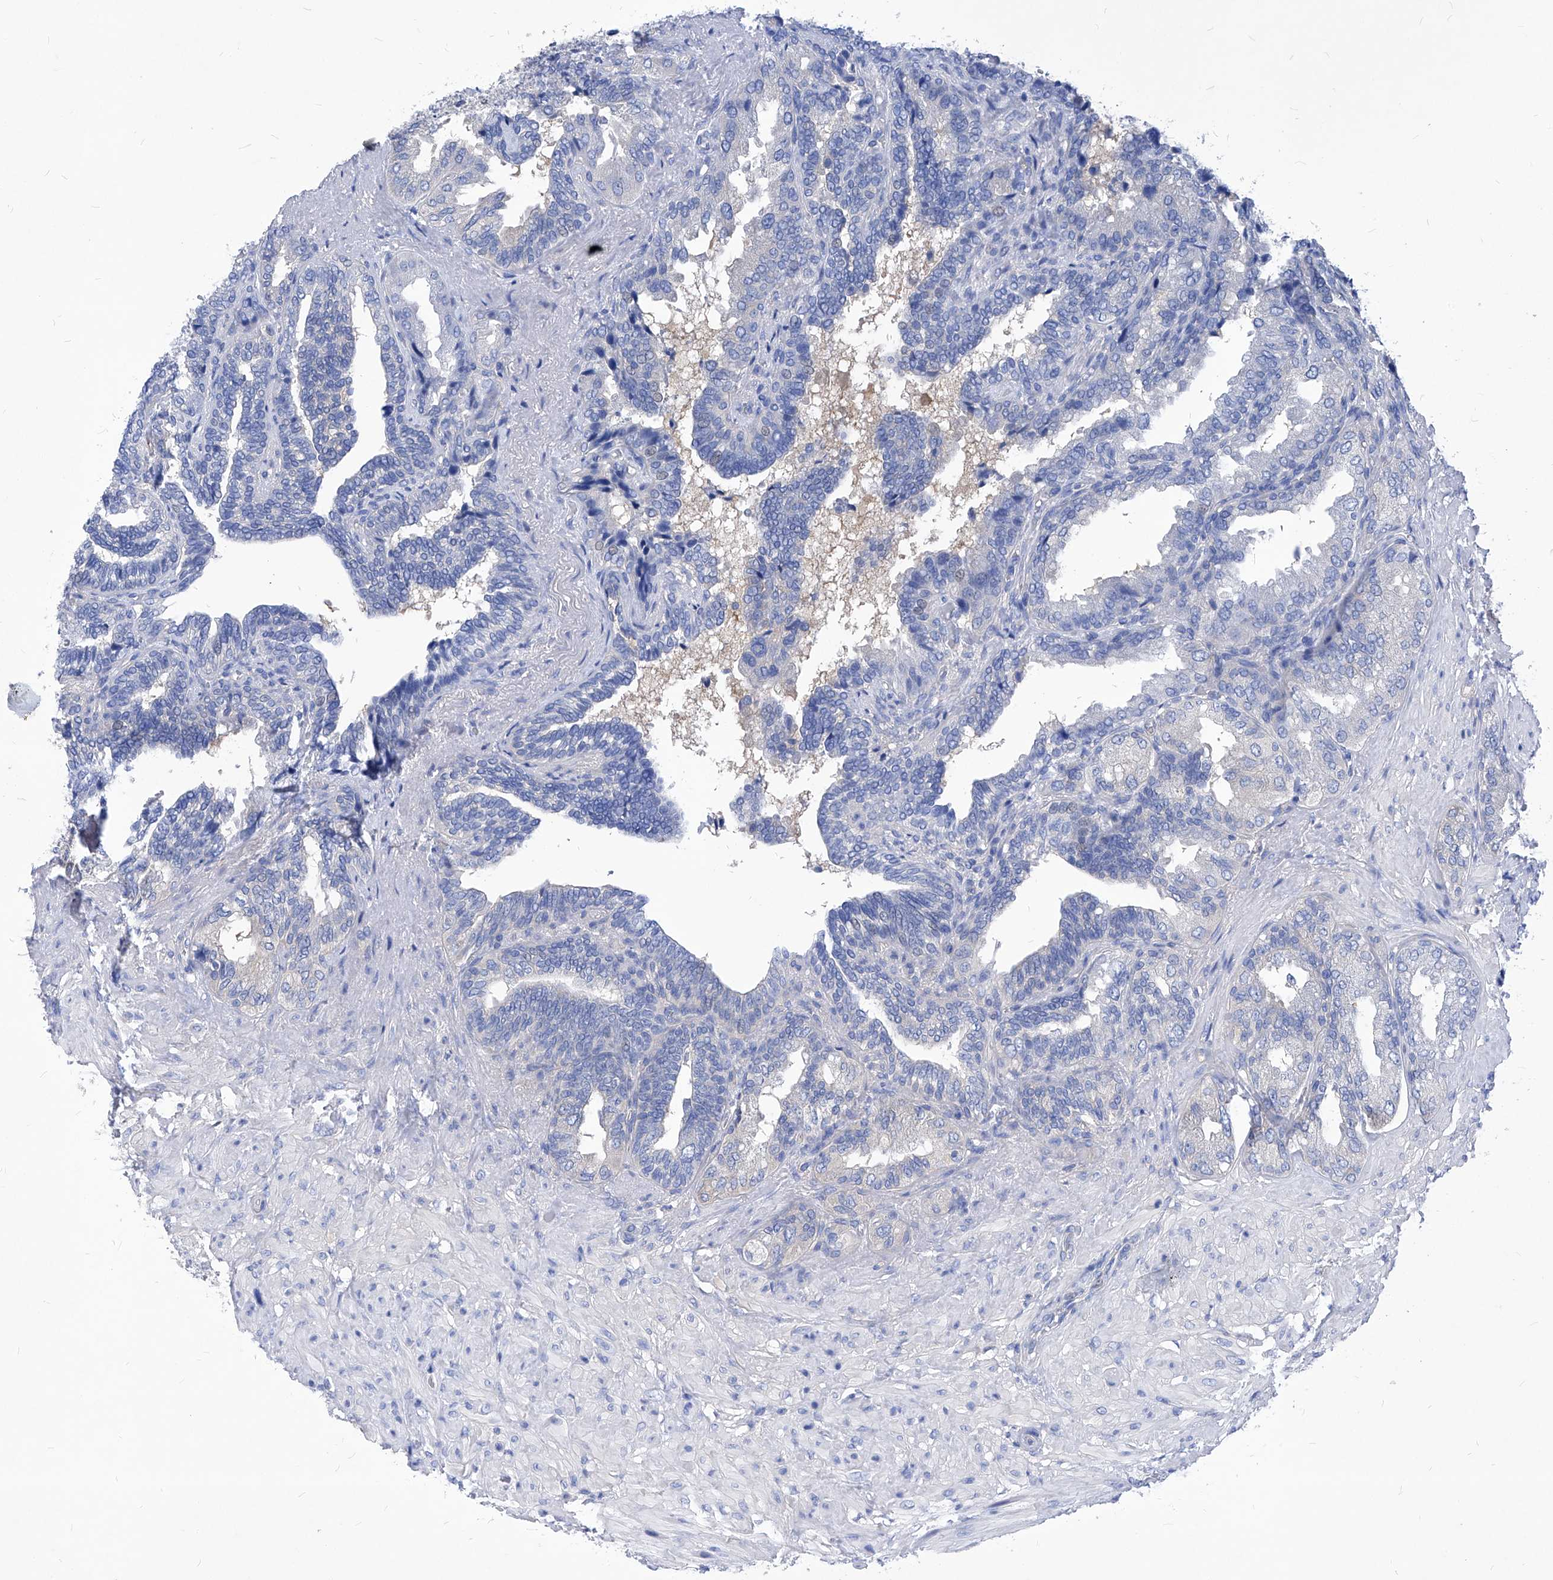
{"staining": {"intensity": "negative", "quantity": "none", "location": "none"}, "tissue": "seminal vesicle", "cell_type": "Glandular cells", "image_type": "normal", "snomed": [{"axis": "morphology", "description": "Normal tissue, NOS"}, {"axis": "topography", "description": "Seminal veicle"}, {"axis": "topography", "description": "Peripheral nerve tissue"}], "caption": "A high-resolution image shows immunohistochemistry (IHC) staining of unremarkable seminal vesicle, which exhibits no significant positivity in glandular cells.", "gene": "XPNPEP1", "patient": {"sex": "male", "age": 63}}